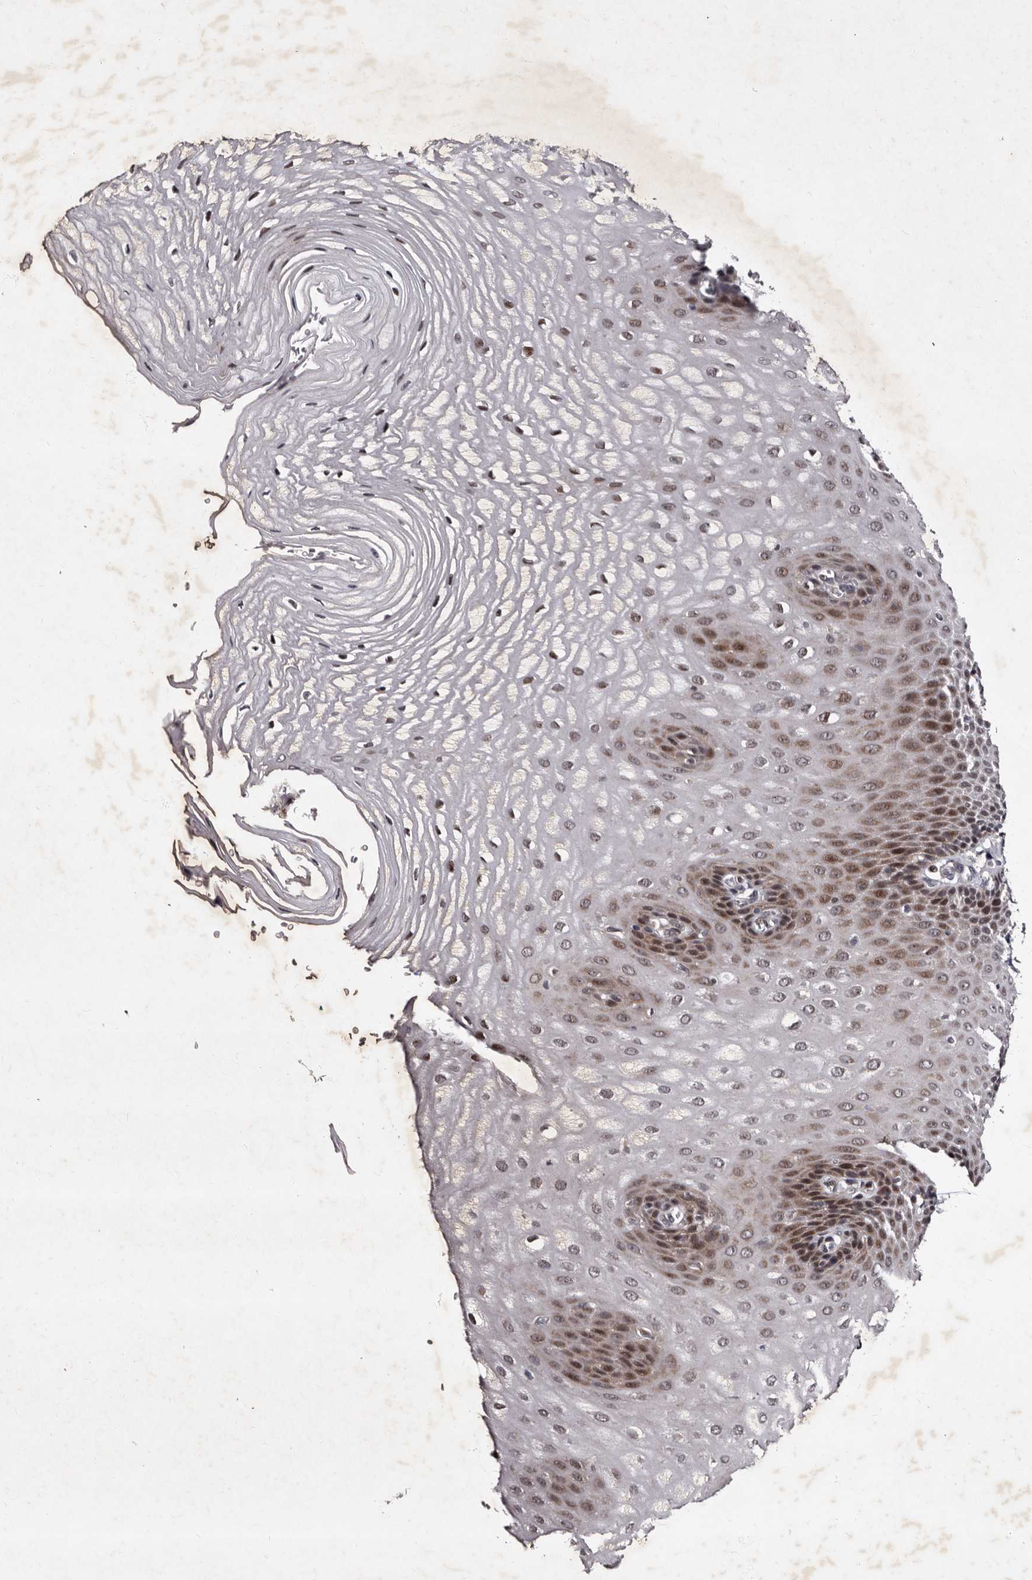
{"staining": {"intensity": "moderate", "quantity": "25%-75%", "location": "cytoplasmic/membranous,nuclear"}, "tissue": "esophagus", "cell_type": "Squamous epithelial cells", "image_type": "normal", "snomed": [{"axis": "morphology", "description": "Normal tissue, NOS"}, {"axis": "topography", "description": "Esophagus"}], "caption": "High-power microscopy captured an IHC micrograph of normal esophagus, revealing moderate cytoplasmic/membranous,nuclear expression in about 25%-75% of squamous epithelial cells. The protein is stained brown, and the nuclei are stained in blue (DAB IHC with brightfield microscopy, high magnification).", "gene": "TNKS", "patient": {"sex": "male", "age": 54}}